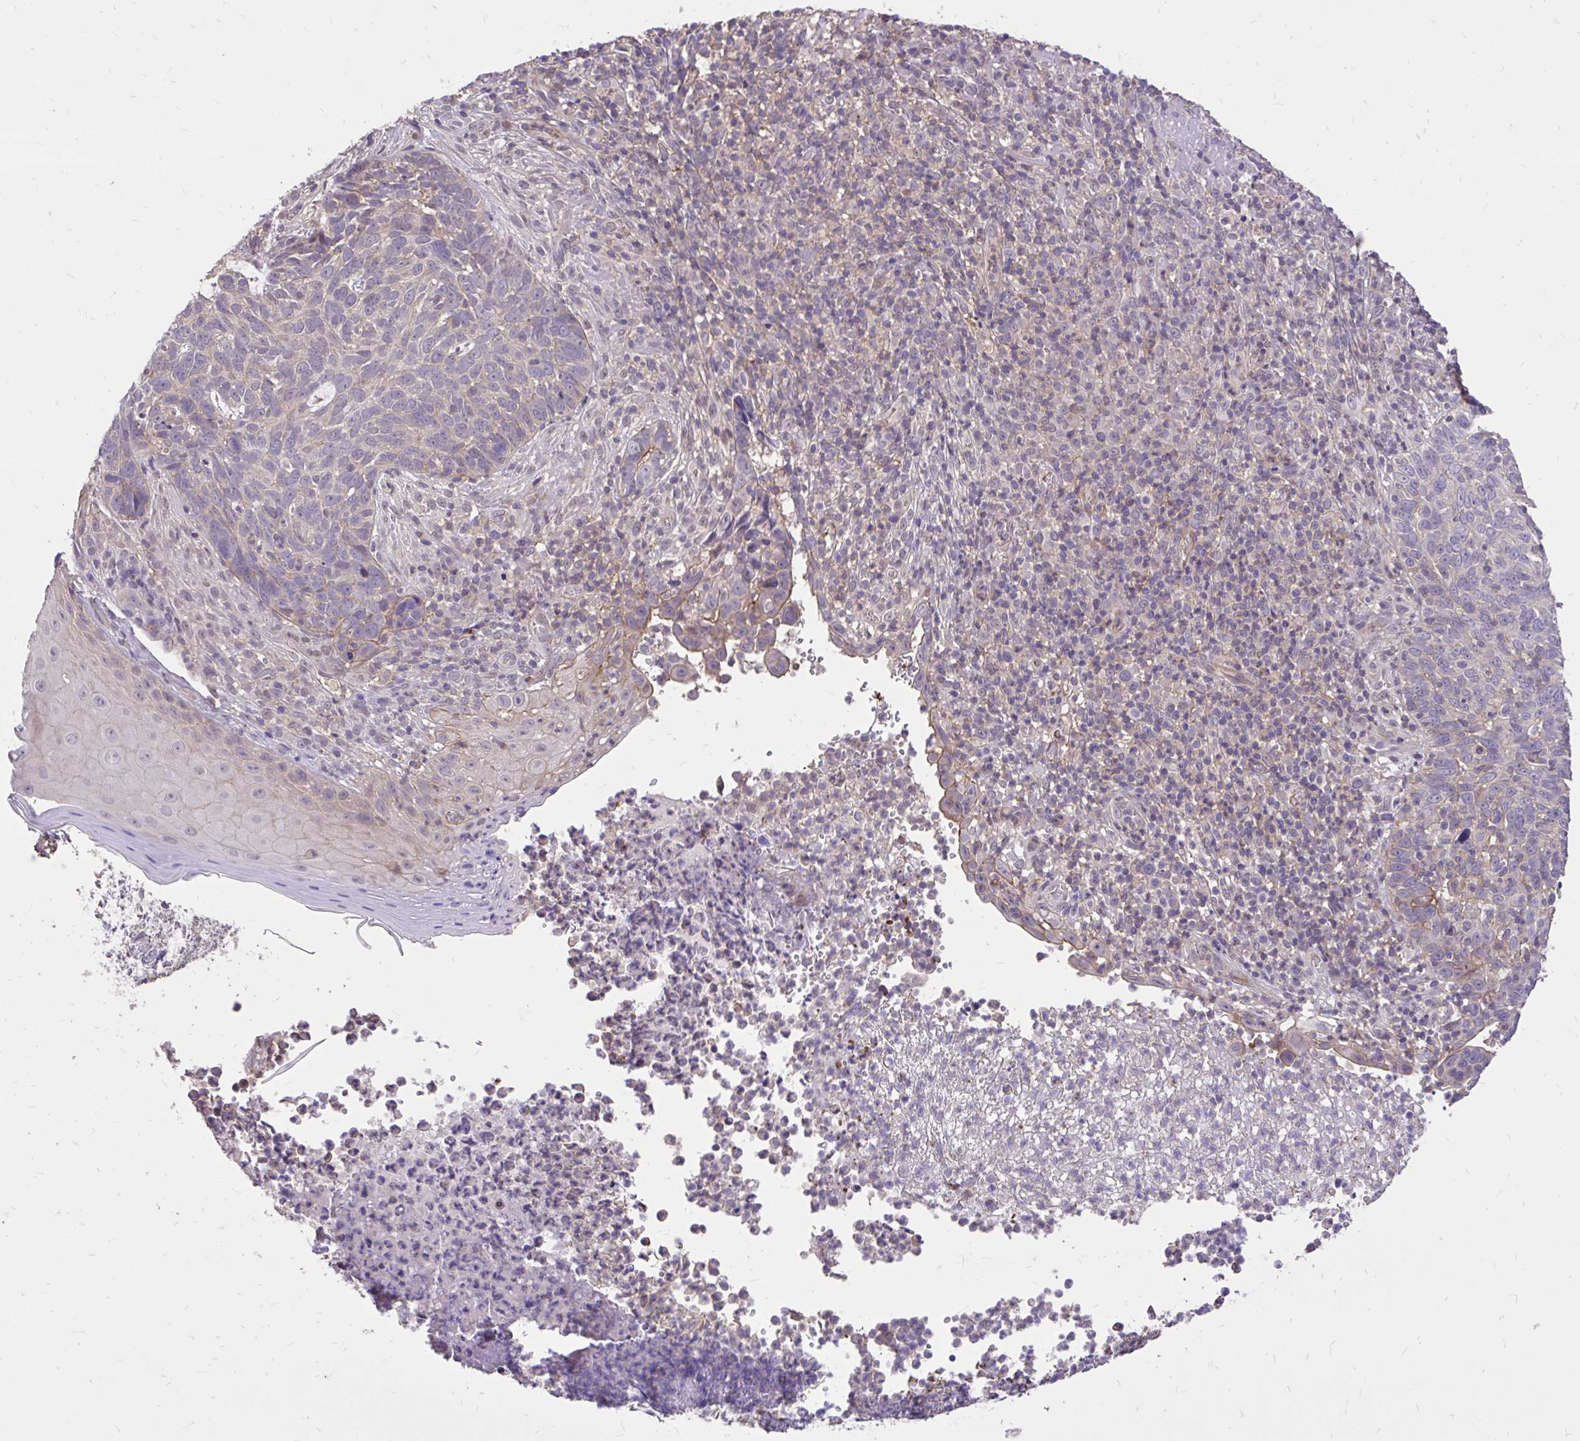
{"staining": {"intensity": "negative", "quantity": "none", "location": "none"}, "tissue": "skin cancer", "cell_type": "Tumor cells", "image_type": "cancer", "snomed": [{"axis": "morphology", "description": "Basal cell carcinoma"}, {"axis": "topography", "description": "Skin"}, {"axis": "topography", "description": "Skin of face"}], "caption": "Image shows no significant protein expression in tumor cells of basal cell carcinoma (skin).", "gene": "IGFL2", "patient": {"sex": "female", "age": 95}}